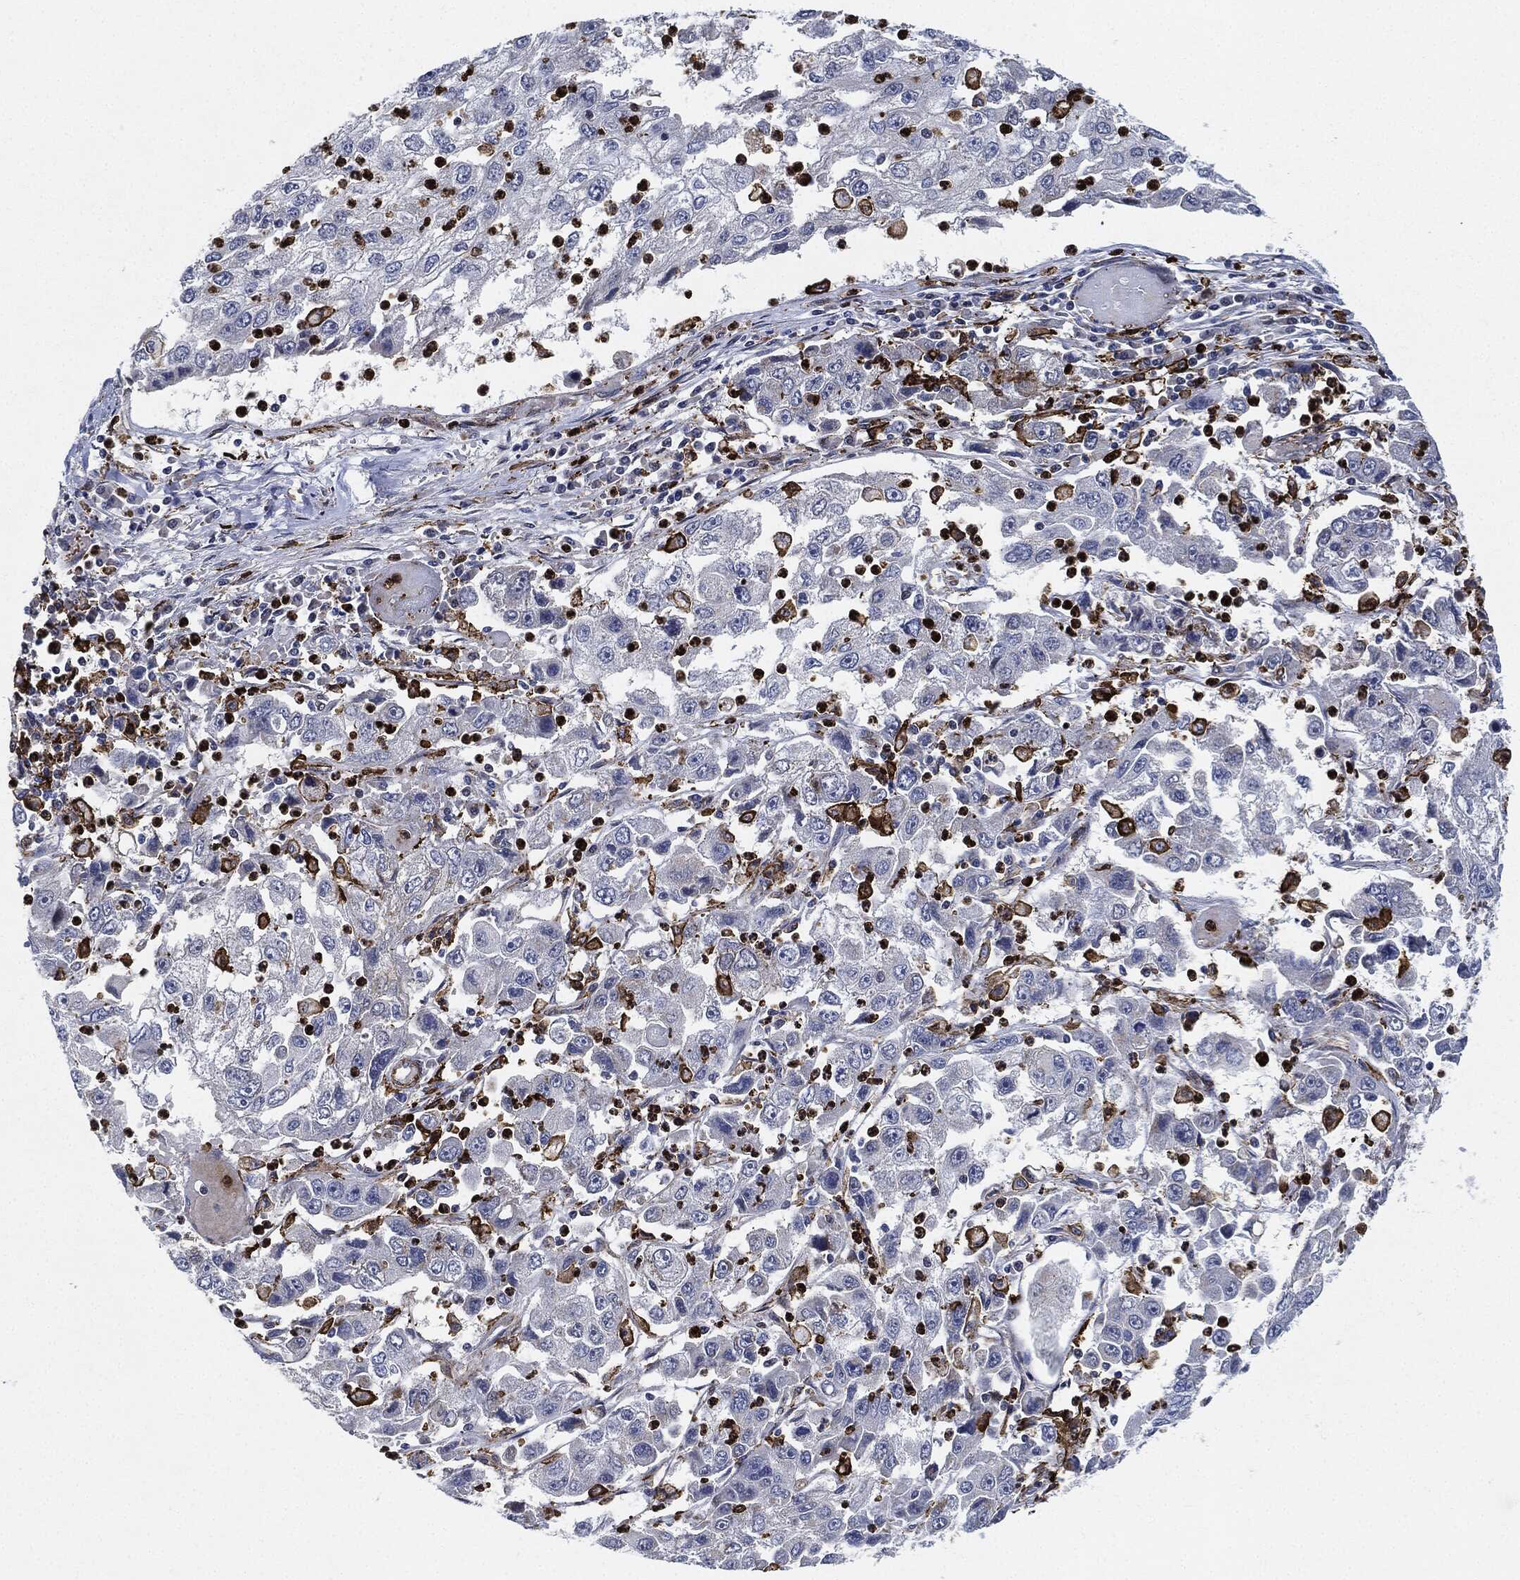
{"staining": {"intensity": "negative", "quantity": "none", "location": "none"}, "tissue": "cervical cancer", "cell_type": "Tumor cells", "image_type": "cancer", "snomed": [{"axis": "morphology", "description": "Squamous cell carcinoma, NOS"}, {"axis": "topography", "description": "Cervix"}], "caption": "Immunohistochemical staining of human cervical cancer (squamous cell carcinoma) exhibits no significant positivity in tumor cells.", "gene": "NANOS3", "patient": {"sex": "female", "age": 36}}